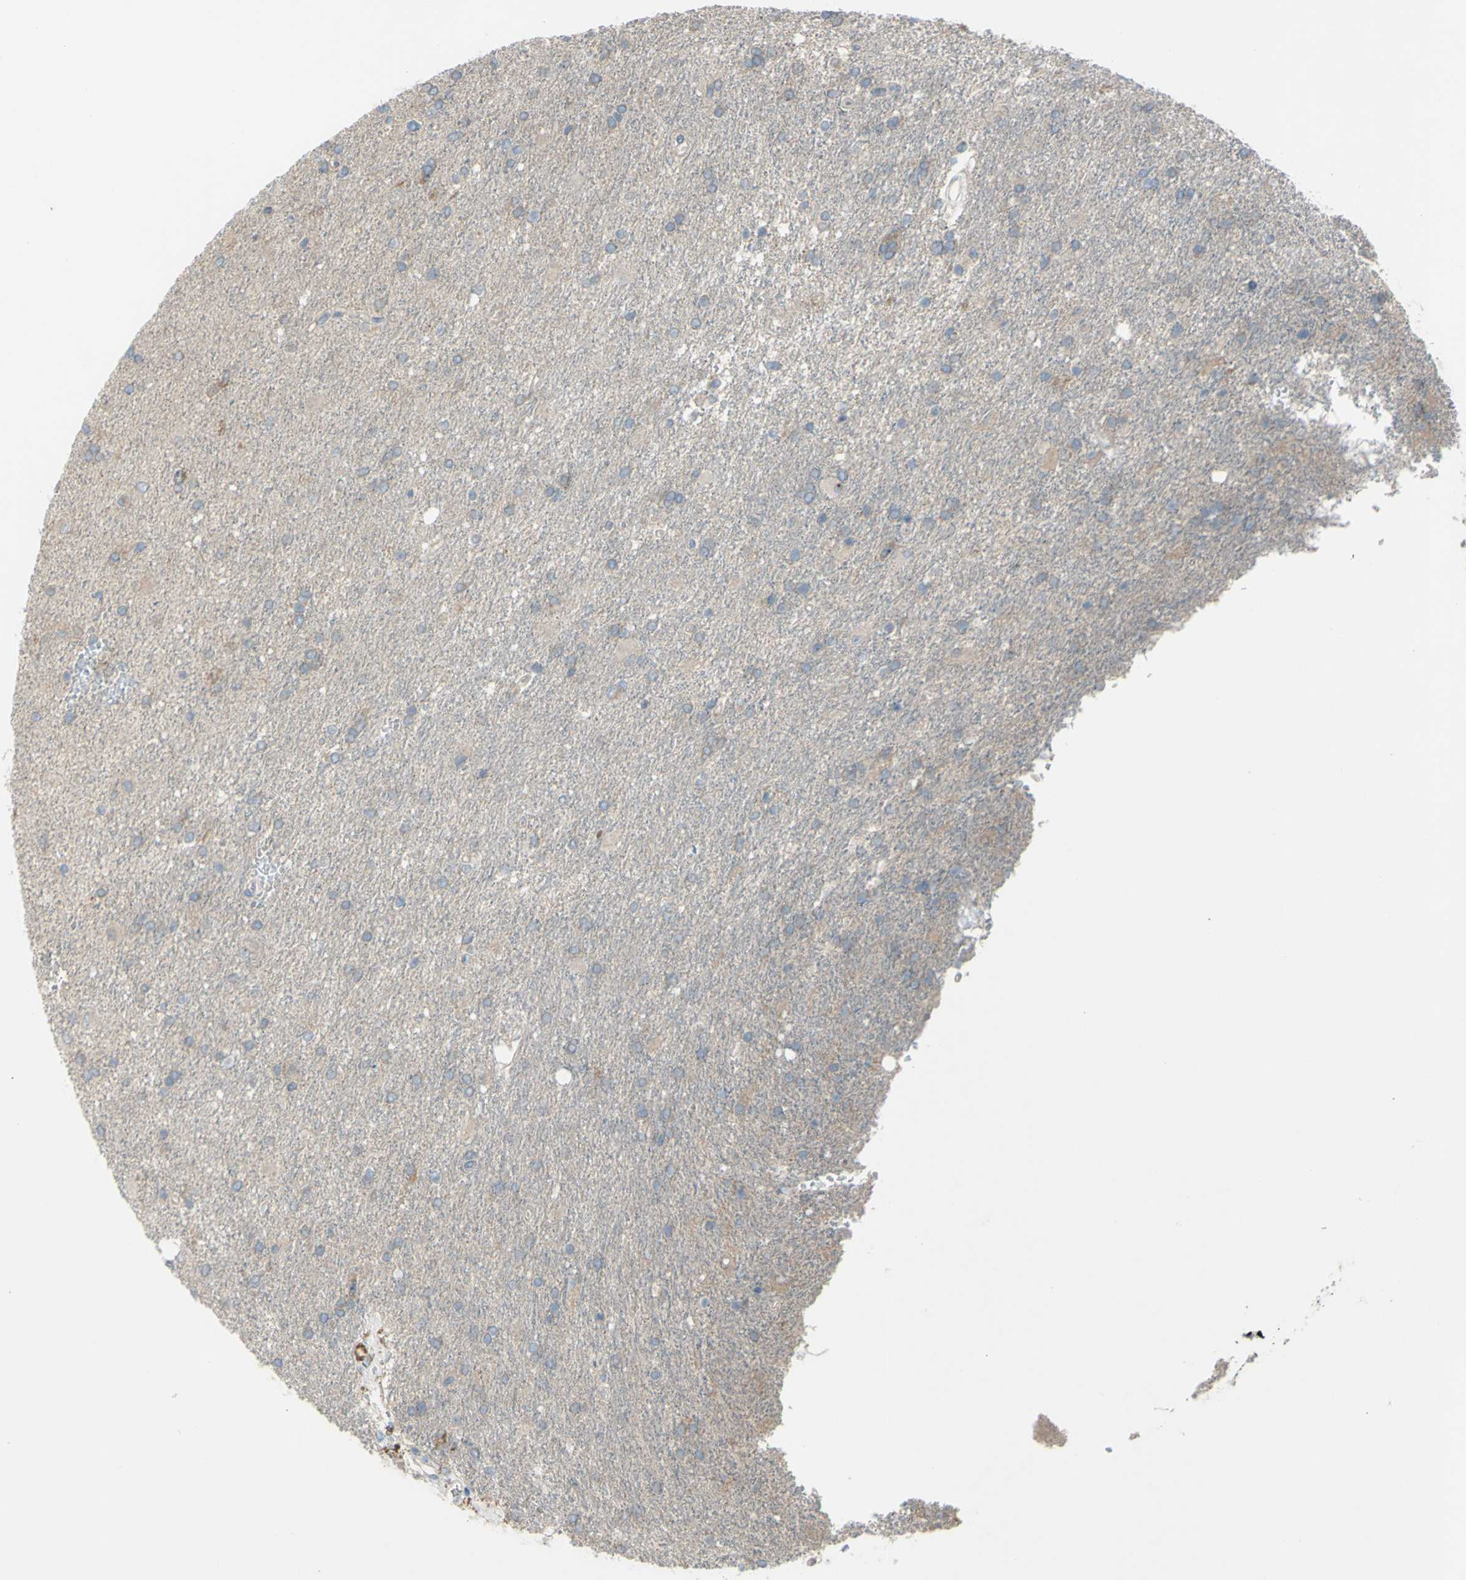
{"staining": {"intensity": "weak", "quantity": "<25%", "location": "cytoplasmic/membranous"}, "tissue": "glioma", "cell_type": "Tumor cells", "image_type": "cancer", "snomed": [{"axis": "morphology", "description": "Glioma, malignant, High grade"}, {"axis": "topography", "description": "Brain"}], "caption": "This photomicrograph is of malignant glioma (high-grade) stained with IHC to label a protein in brown with the nuclei are counter-stained blue. There is no staining in tumor cells. (DAB (3,3'-diaminobenzidine) immunohistochemistry visualized using brightfield microscopy, high magnification).", "gene": "ATRN", "patient": {"sex": "male", "age": 71}}